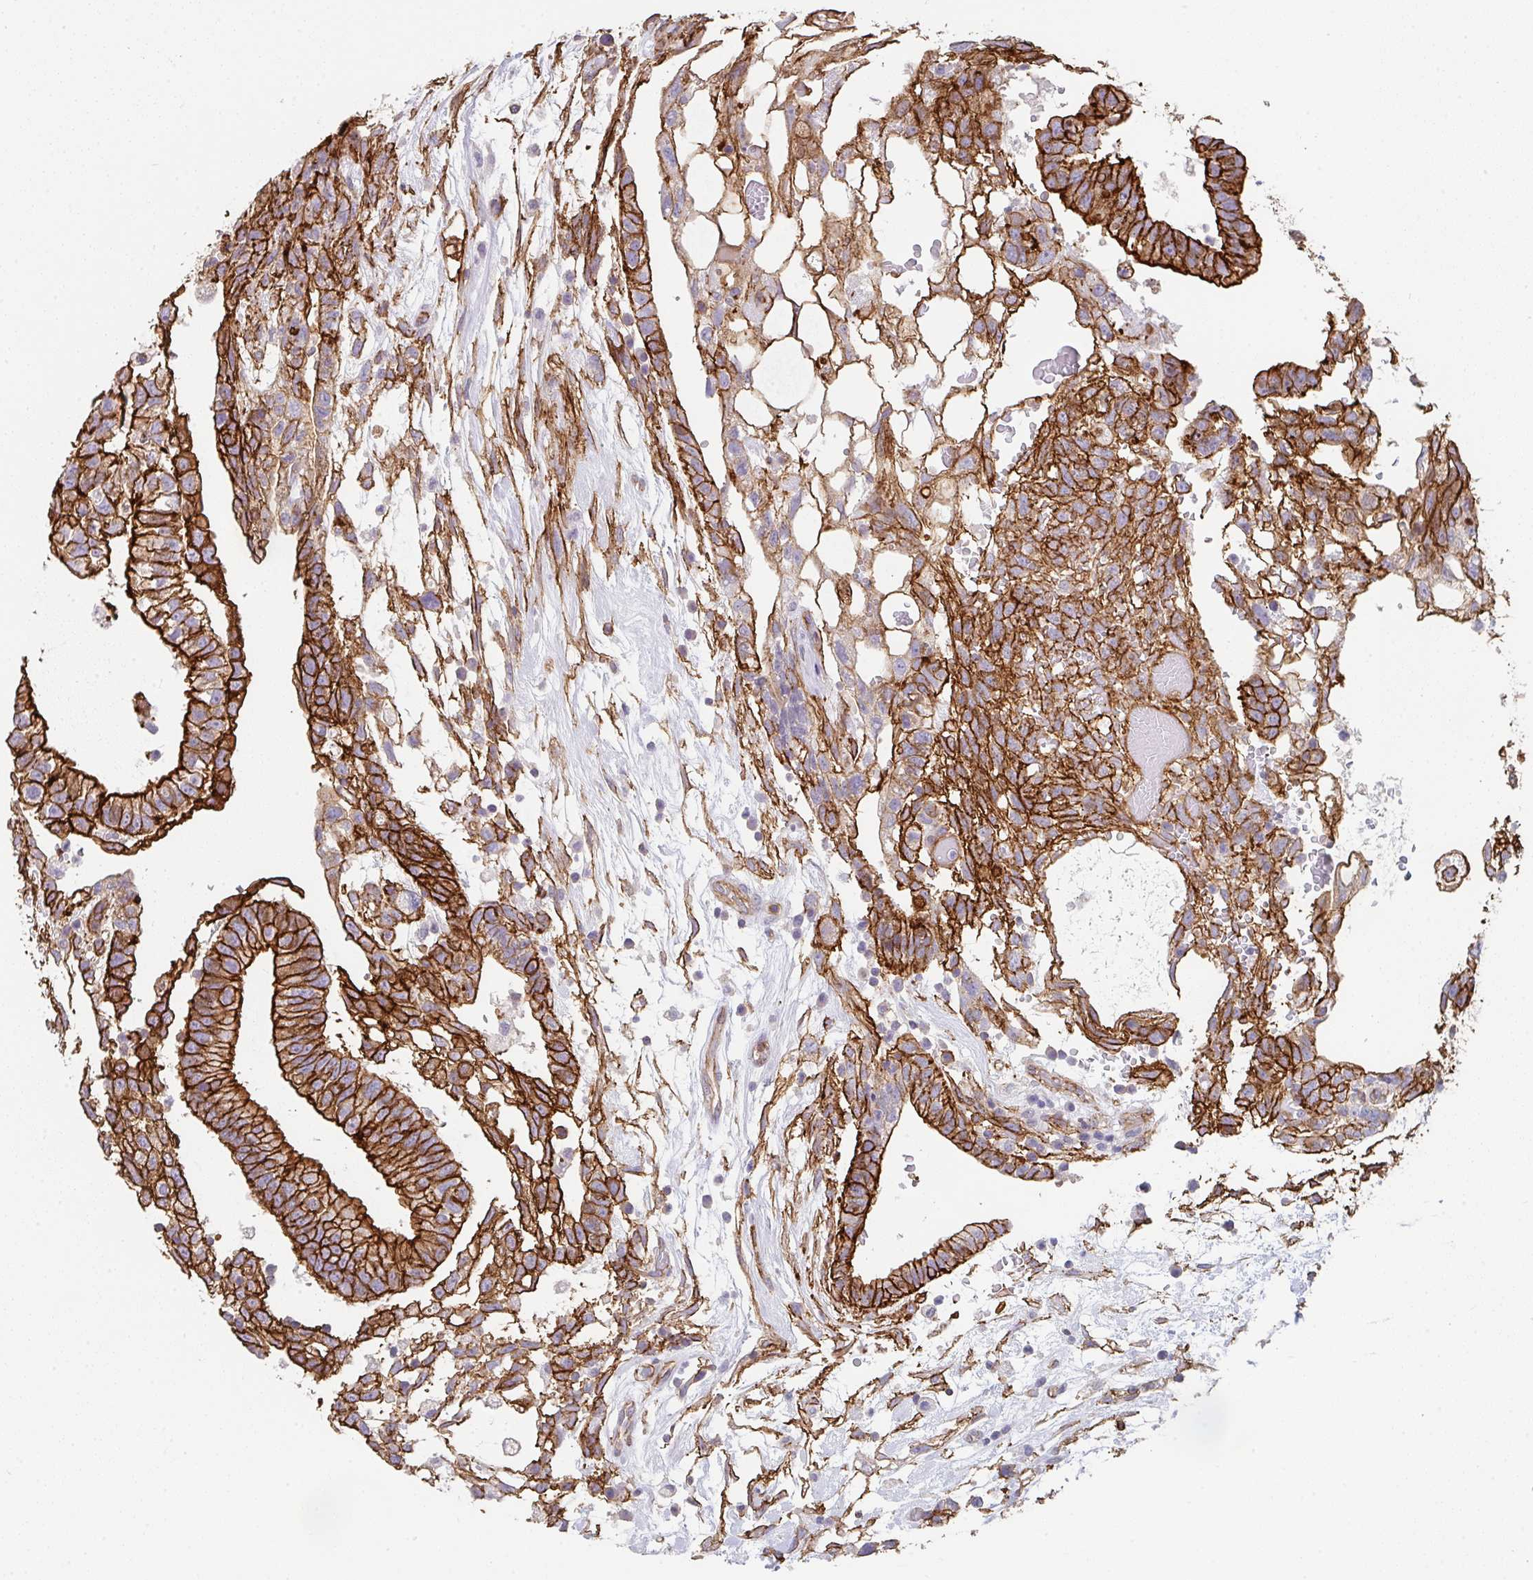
{"staining": {"intensity": "strong", "quantity": ">75%", "location": "cytoplasmic/membranous"}, "tissue": "testis cancer", "cell_type": "Tumor cells", "image_type": "cancer", "snomed": [{"axis": "morphology", "description": "Carcinoma, Embryonal, NOS"}, {"axis": "topography", "description": "Testis"}], "caption": "The photomicrograph demonstrates staining of testis cancer, revealing strong cytoplasmic/membranous protein expression (brown color) within tumor cells. The staining was performed using DAB to visualize the protein expression in brown, while the nuclei were stained in blue with hematoxylin (Magnification: 20x).", "gene": "DBN1", "patient": {"sex": "male", "age": 32}}